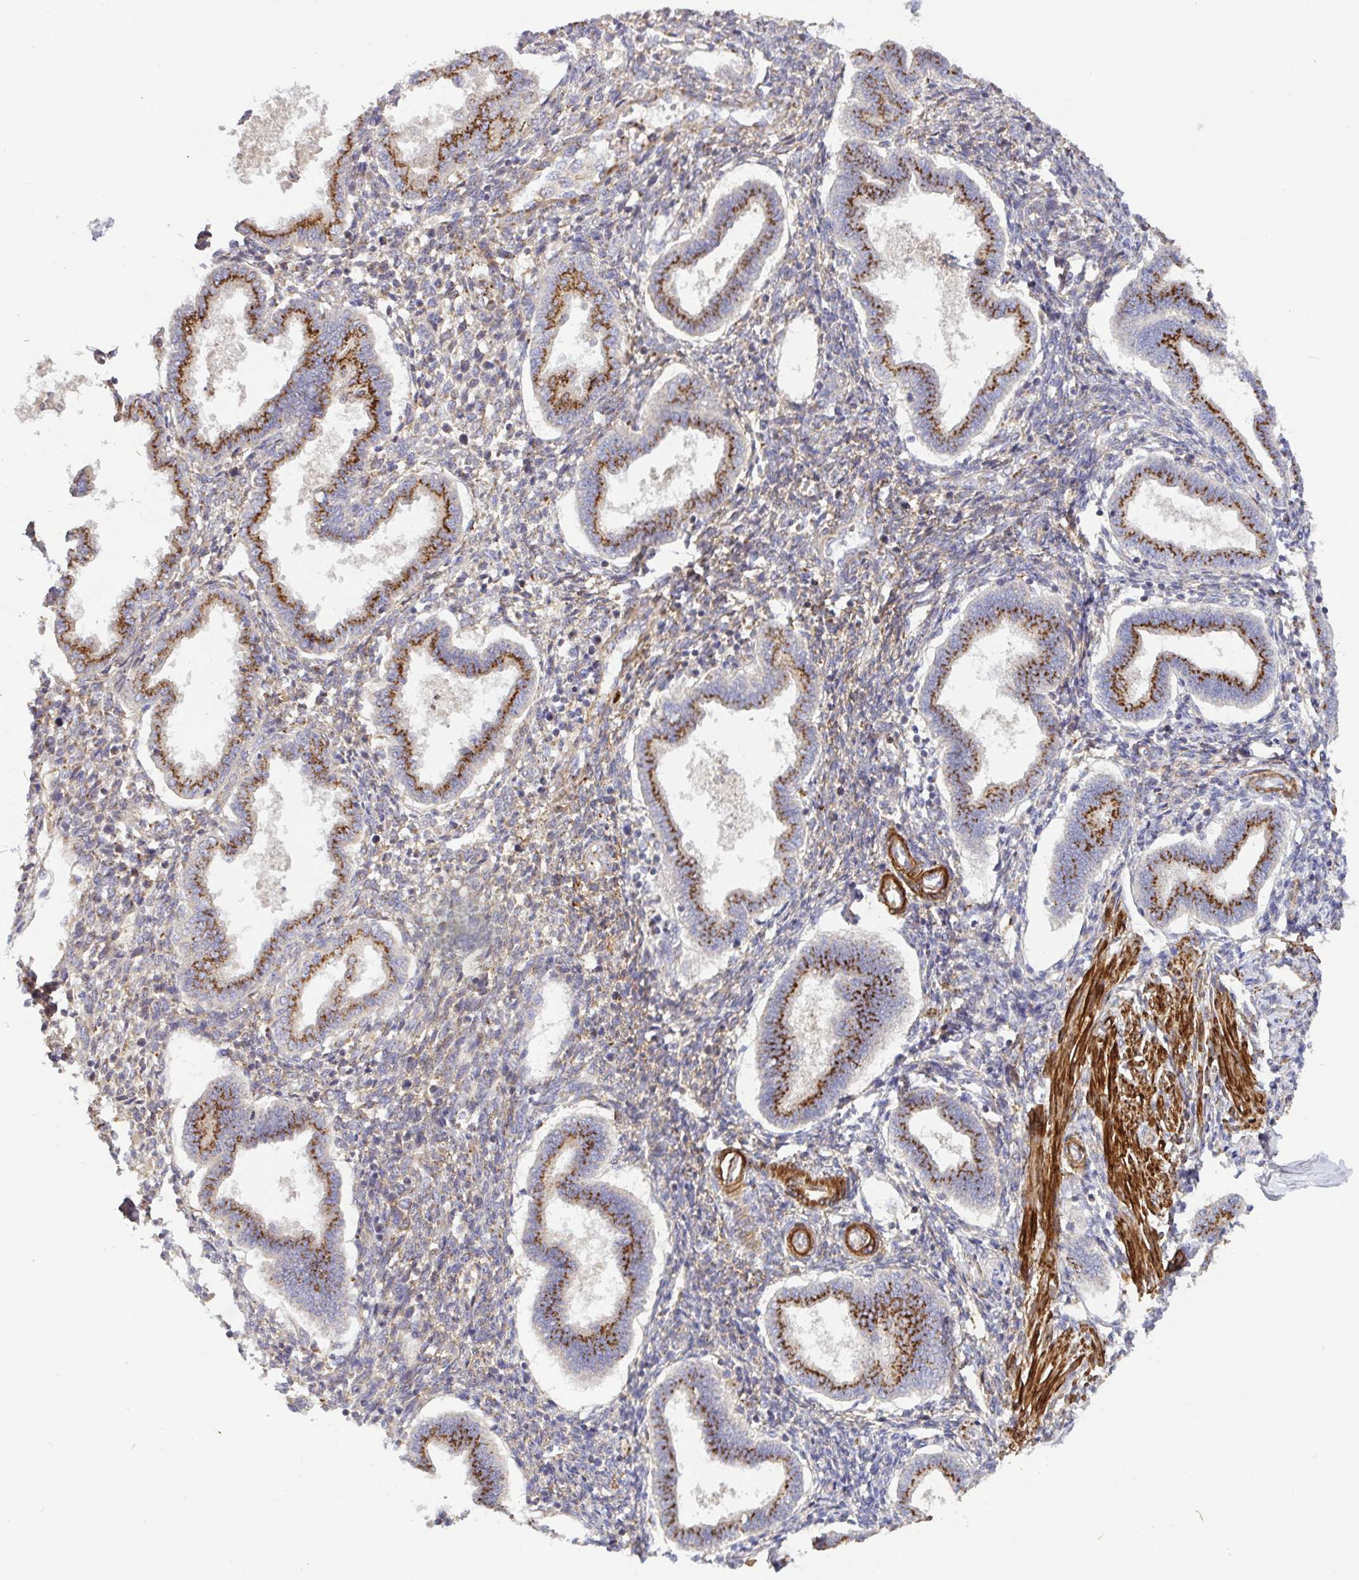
{"staining": {"intensity": "weak", "quantity": "25%-75%", "location": "cytoplasmic/membranous"}, "tissue": "endometrium", "cell_type": "Cells in endometrial stroma", "image_type": "normal", "snomed": [{"axis": "morphology", "description": "Normal tissue, NOS"}, {"axis": "topography", "description": "Endometrium"}], "caption": "Protein analysis of normal endometrium displays weak cytoplasmic/membranous staining in approximately 25%-75% of cells in endometrial stroma. (IHC, brightfield microscopy, high magnification).", "gene": "TM9SF4", "patient": {"sex": "female", "age": 24}}